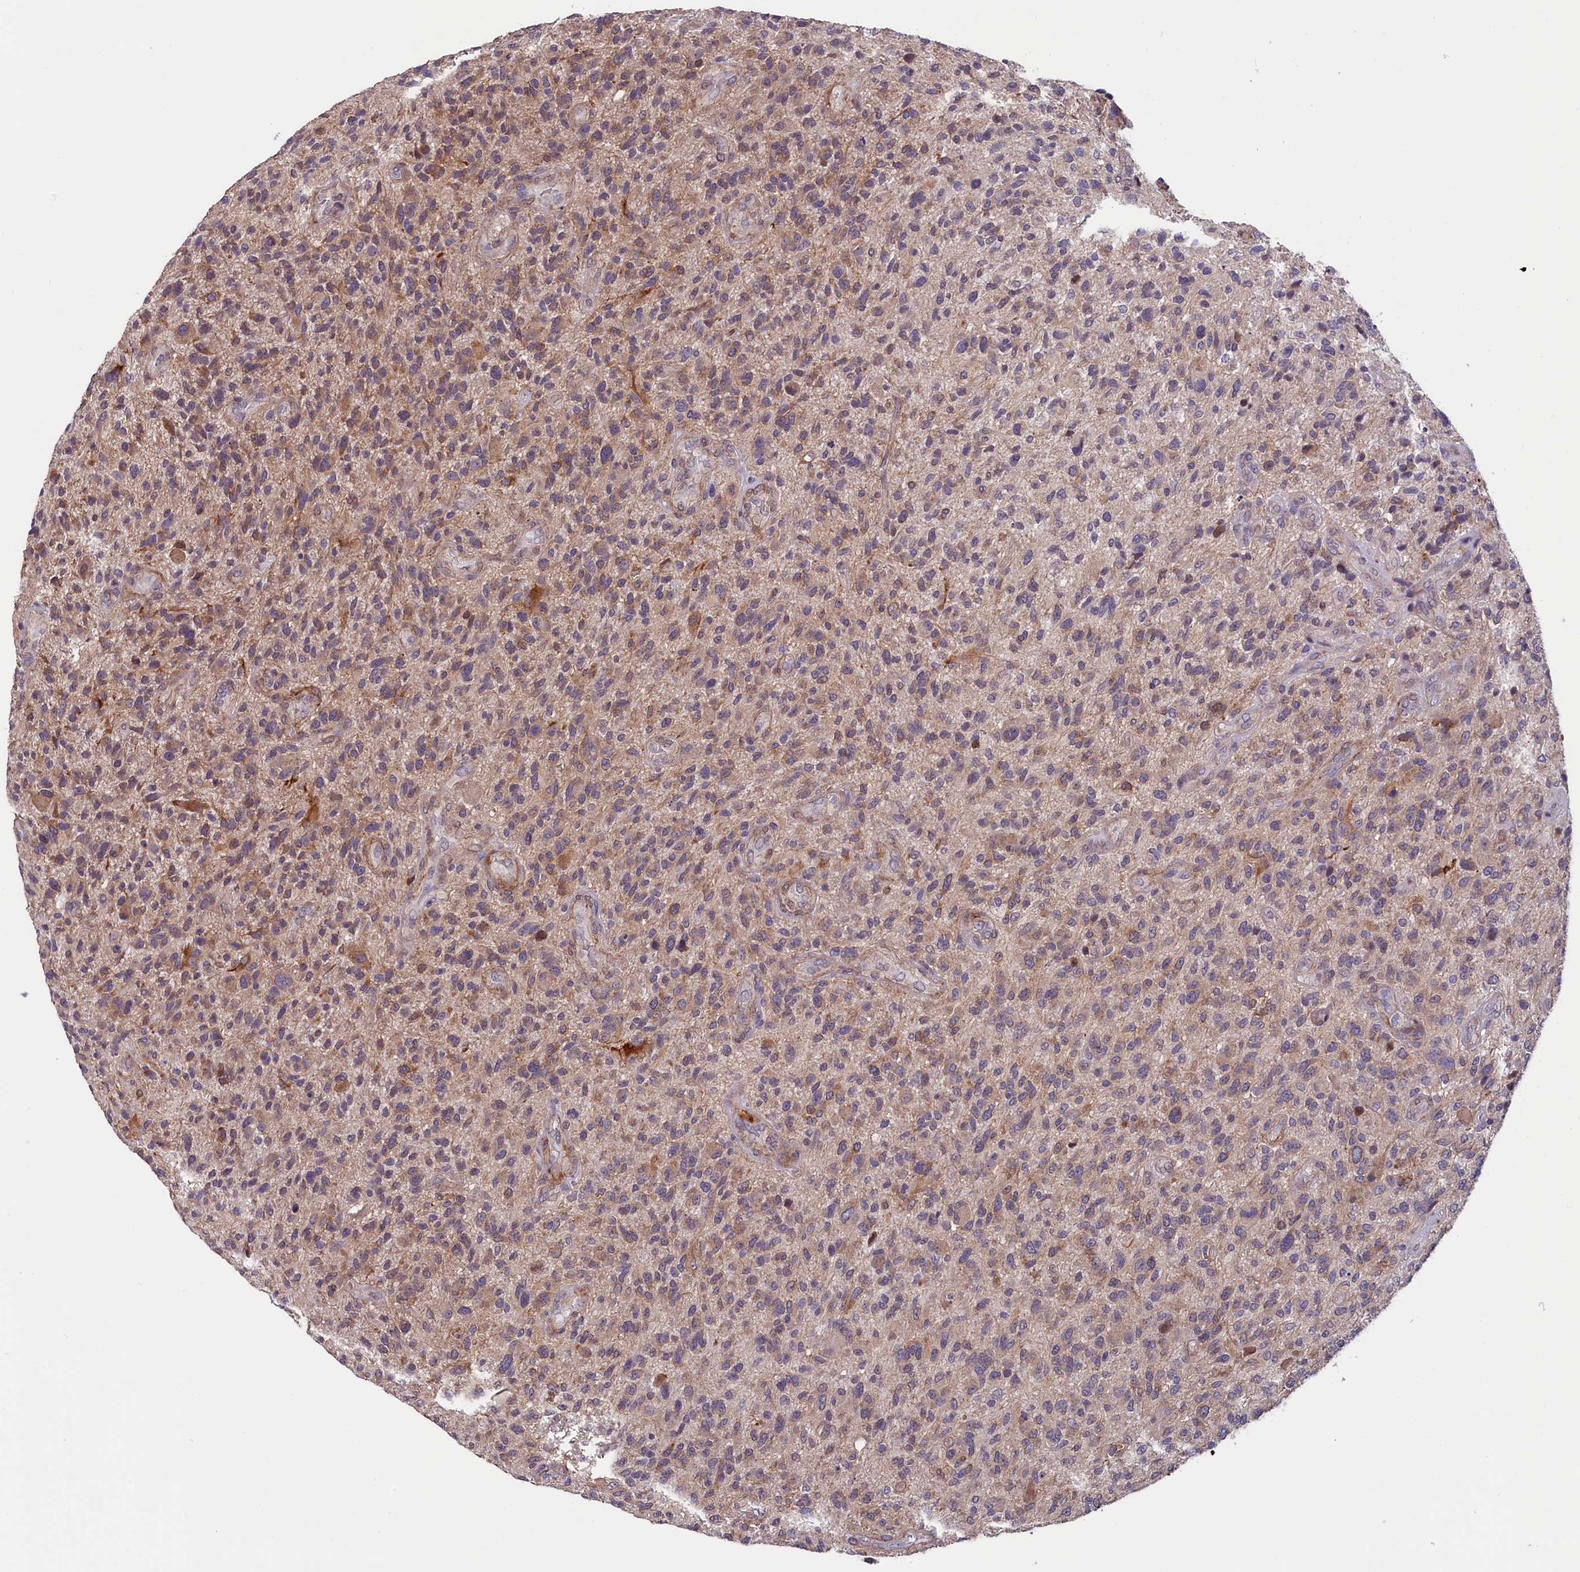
{"staining": {"intensity": "weak", "quantity": "25%-75%", "location": "cytoplasmic/membranous"}, "tissue": "glioma", "cell_type": "Tumor cells", "image_type": "cancer", "snomed": [{"axis": "morphology", "description": "Glioma, malignant, High grade"}, {"axis": "topography", "description": "Brain"}], "caption": "Glioma stained with a protein marker exhibits weak staining in tumor cells.", "gene": "SLC39A6", "patient": {"sex": "male", "age": 47}}